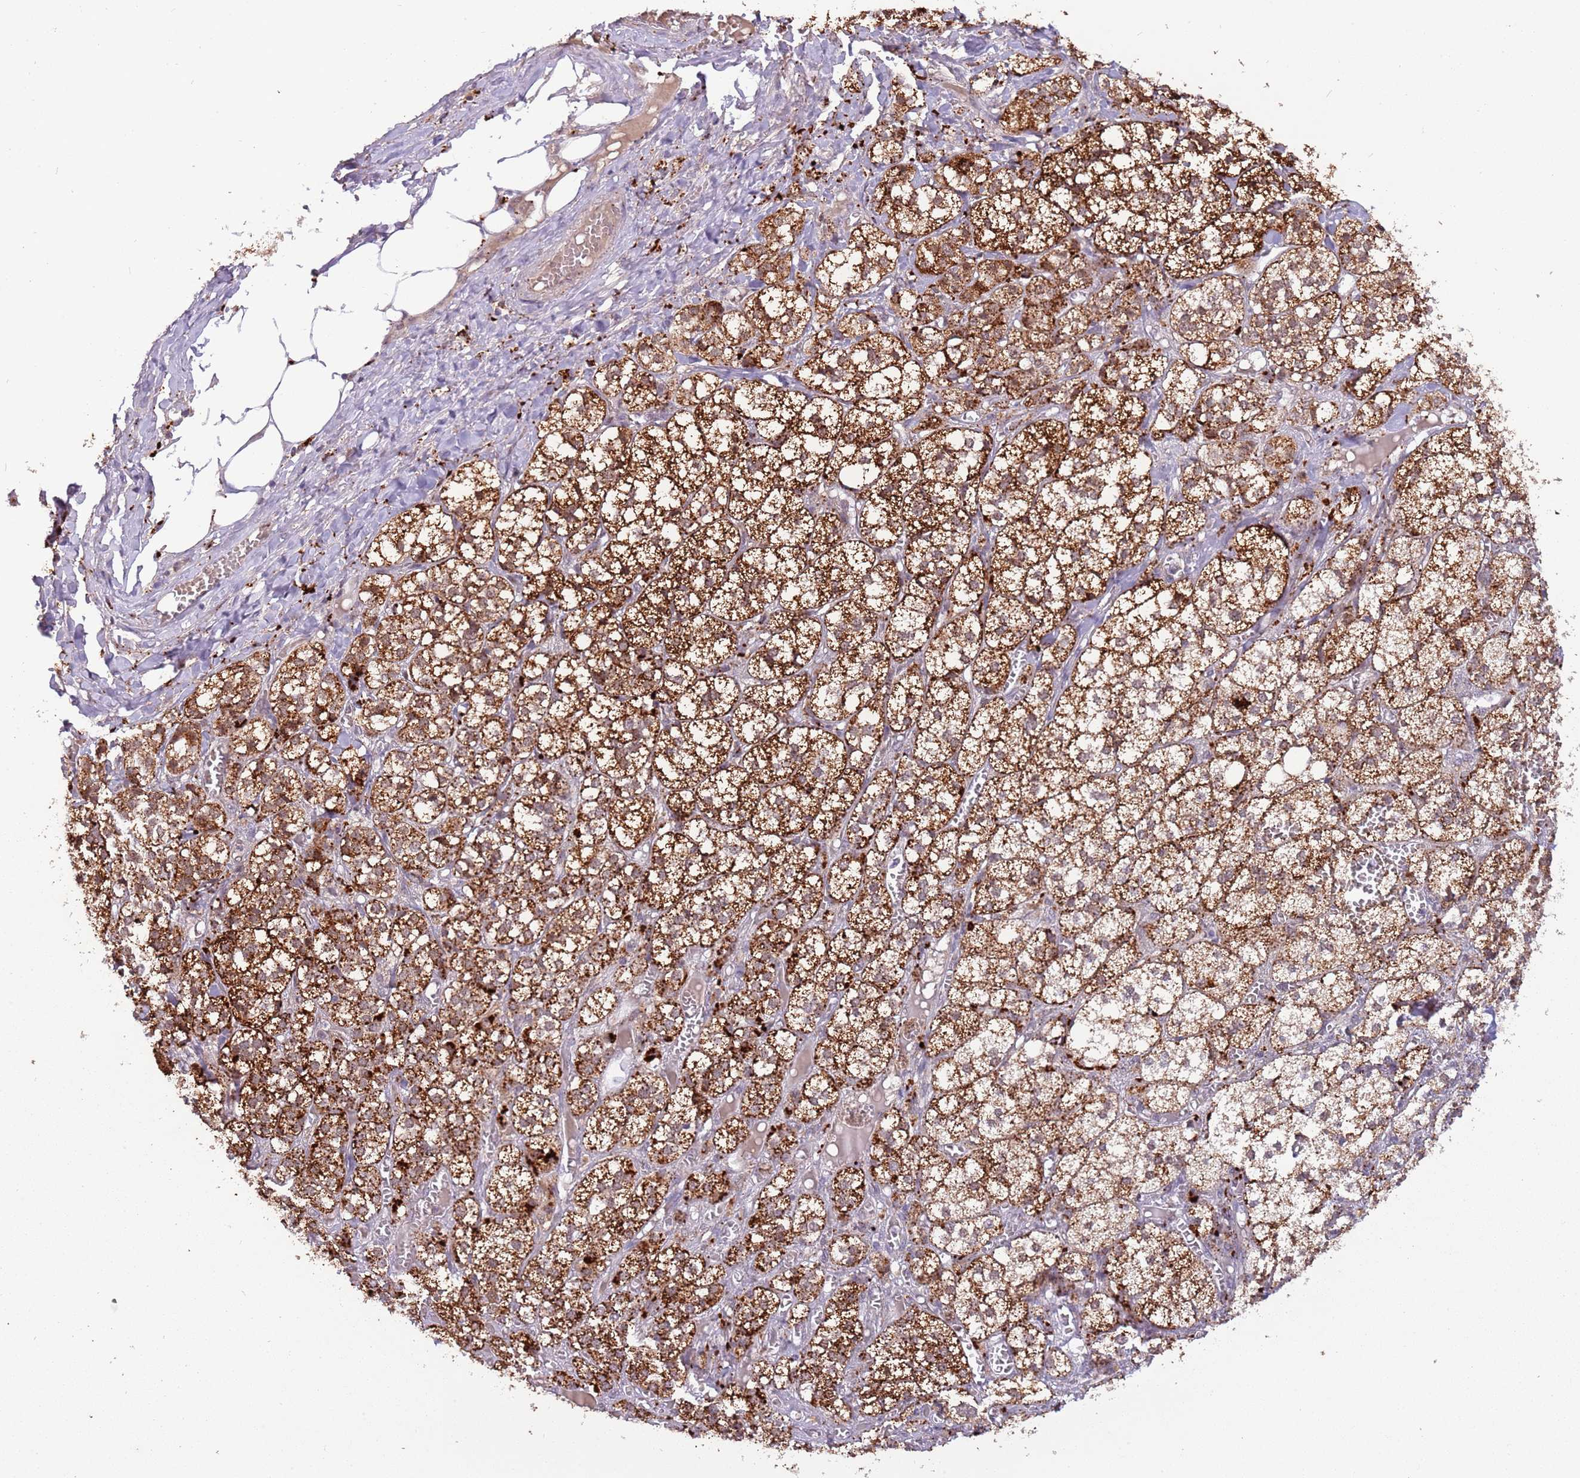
{"staining": {"intensity": "strong", "quantity": ">75%", "location": "cytoplasmic/membranous"}, "tissue": "adrenal gland", "cell_type": "Glandular cells", "image_type": "normal", "snomed": [{"axis": "morphology", "description": "Normal tissue, NOS"}, {"axis": "topography", "description": "Adrenal gland"}], "caption": "High-power microscopy captured an IHC histopathology image of benign adrenal gland, revealing strong cytoplasmic/membranous expression in about >75% of glandular cells. (DAB (3,3'-diaminobenzidine) IHC with brightfield microscopy, high magnification).", "gene": "TRIM27", "patient": {"sex": "female", "age": 61}}